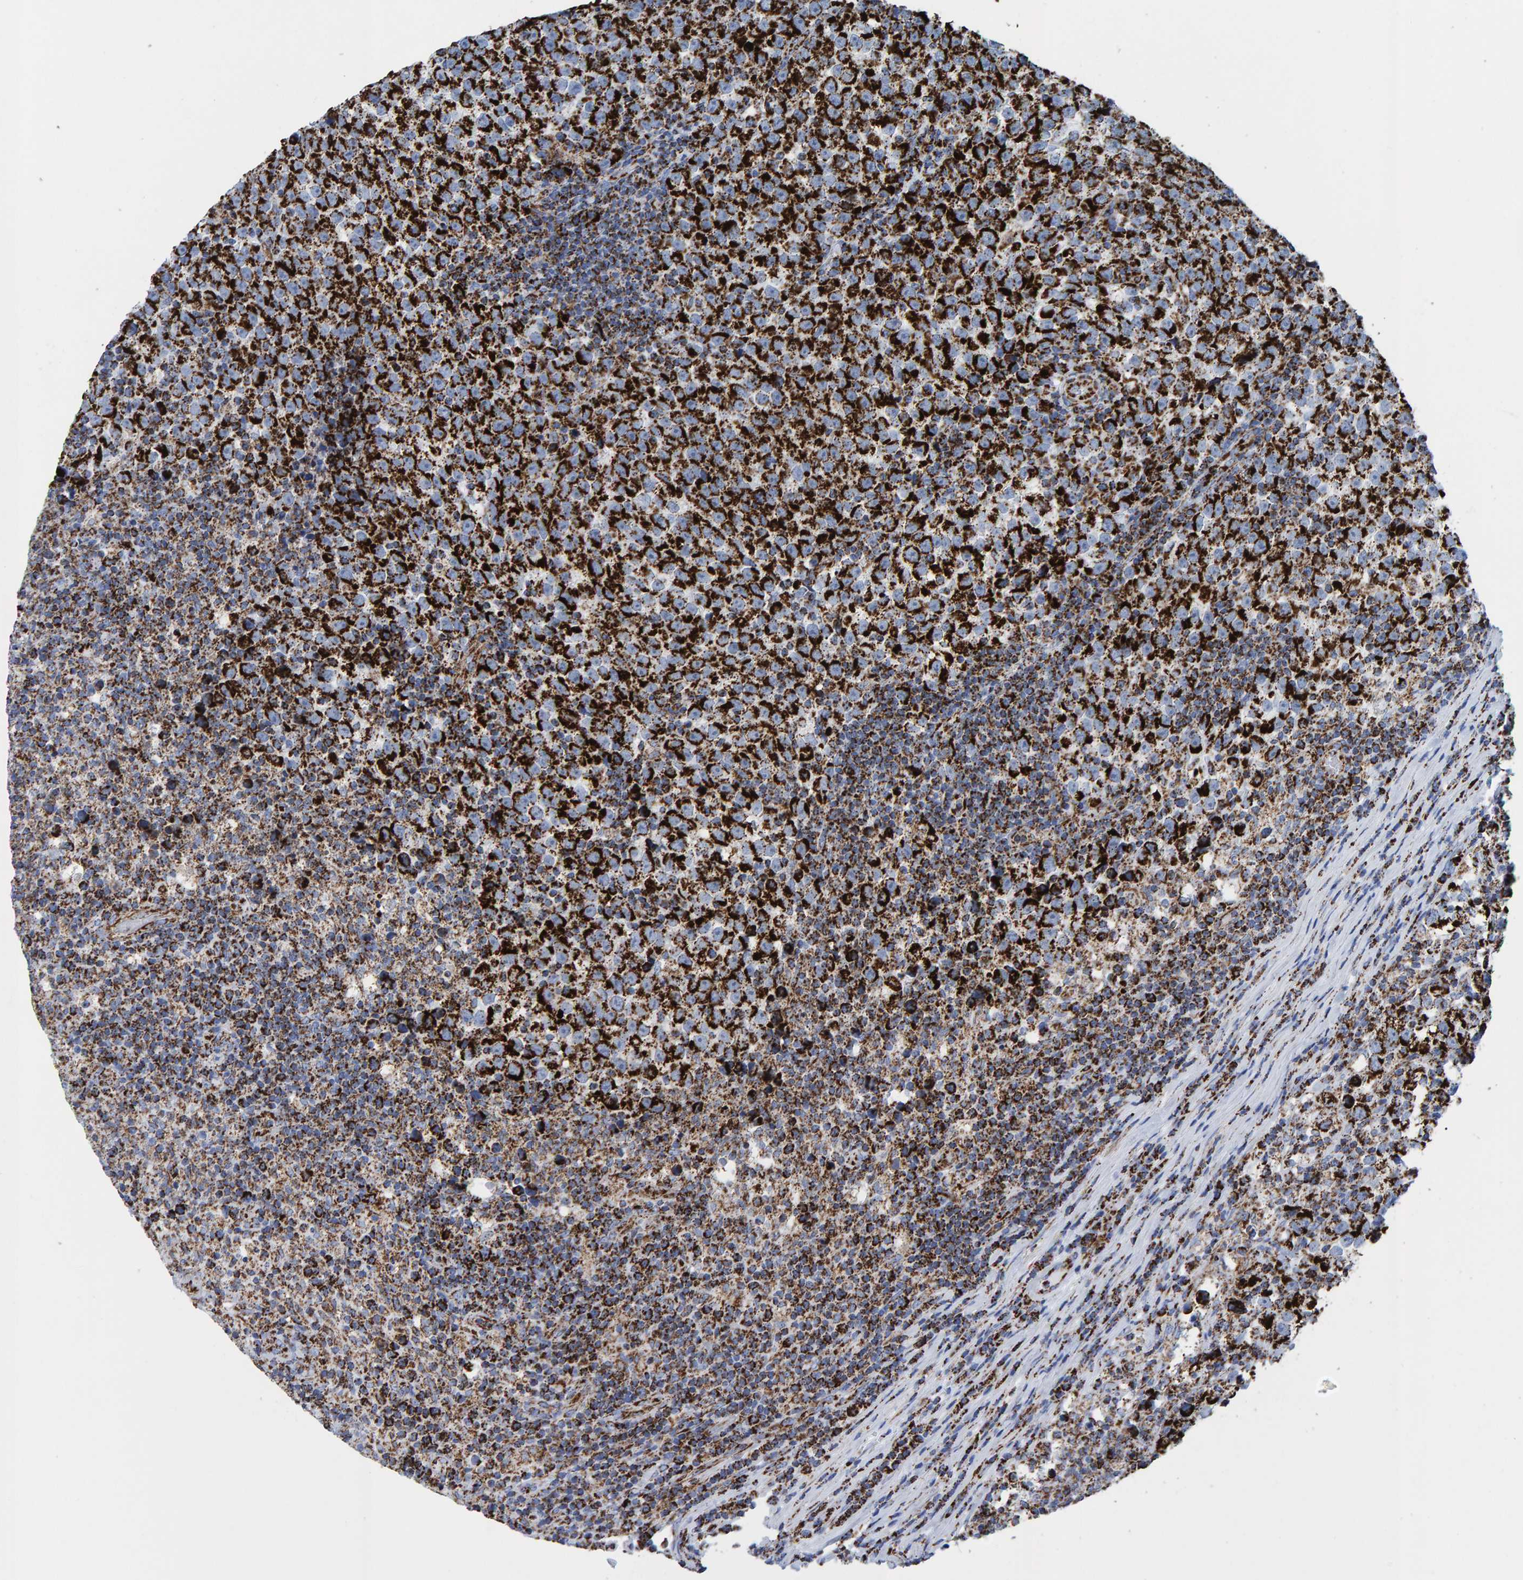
{"staining": {"intensity": "strong", "quantity": ">75%", "location": "cytoplasmic/membranous"}, "tissue": "testis cancer", "cell_type": "Tumor cells", "image_type": "cancer", "snomed": [{"axis": "morphology", "description": "Normal tissue, NOS"}, {"axis": "morphology", "description": "Seminoma, NOS"}, {"axis": "topography", "description": "Testis"}], "caption": "Protein positivity by immunohistochemistry (IHC) demonstrates strong cytoplasmic/membranous expression in about >75% of tumor cells in testis seminoma.", "gene": "ENSG00000262660", "patient": {"sex": "male", "age": 43}}